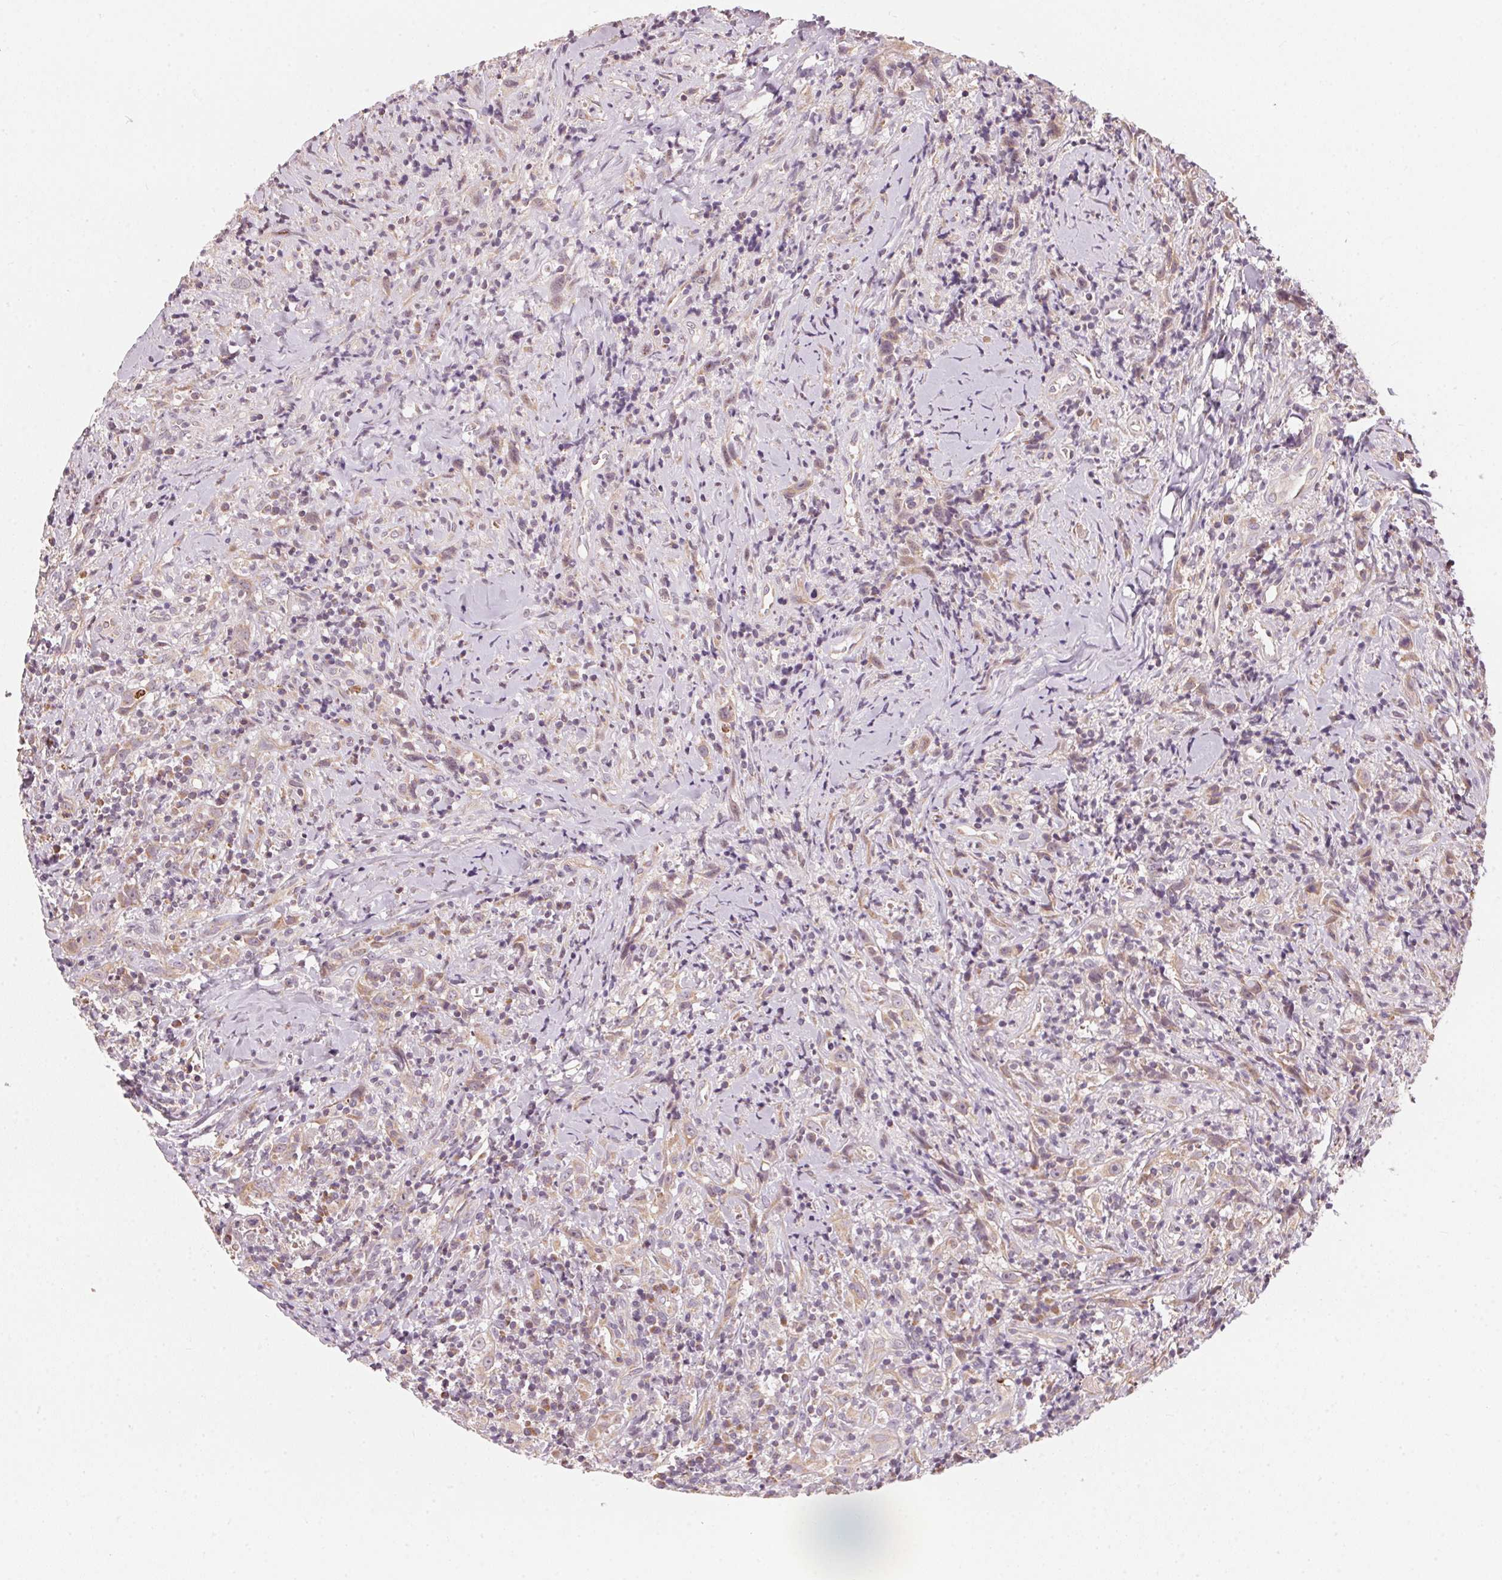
{"staining": {"intensity": "weak", "quantity": ">75%", "location": "cytoplasmic/membranous"}, "tissue": "head and neck cancer", "cell_type": "Tumor cells", "image_type": "cancer", "snomed": [{"axis": "morphology", "description": "Squamous cell carcinoma, NOS"}, {"axis": "topography", "description": "Head-Neck"}], "caption": "A brown stain labels weak cytoplasmic/membranous expression of a protein in squamous cell carcinoma (head and neck) tumor cells.", "gene": "MATCAP1", "patient": {"sex": "female", "age": 95}}